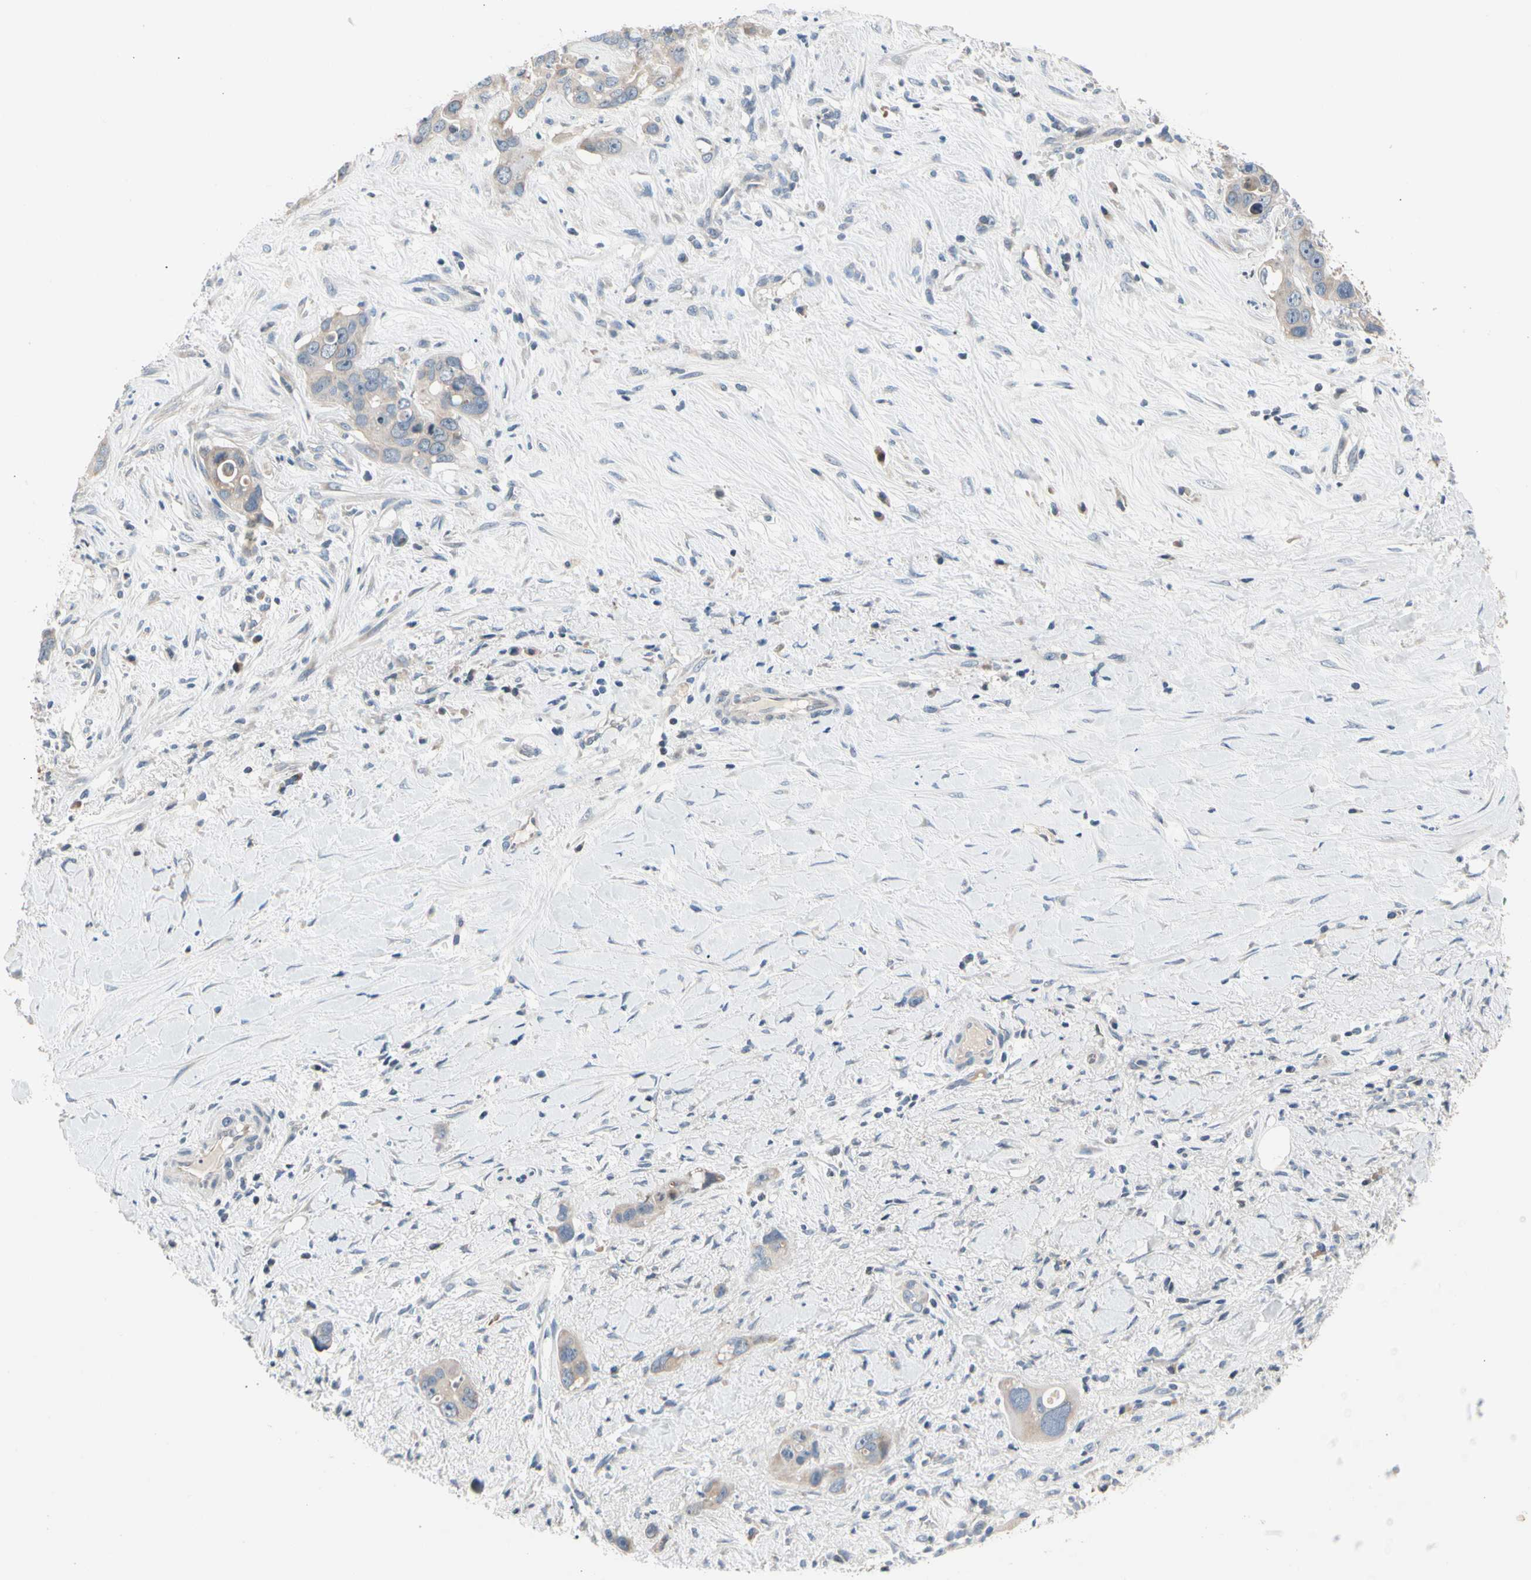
{"staining": {"intensity": "weak", "quantity": ">75%", "location": "cytoplasmic/membranous"}, "tissue": "liver cancer", "cell_type": "Tumor cells", "image_type": "cancer", "snomed": [{"axis": "morphology", "description": "Cholangiocarcinoma"}, {"axis": "topography", "description": "Liver"}], "caption": "Liver cancer was stained to show a protein in brown. There is low levels of weak cytoplasmic/membranous staining in about >75% of tumor cells.", "gene": "SOX30", "patient": {"sex": "female", "age": 65}}